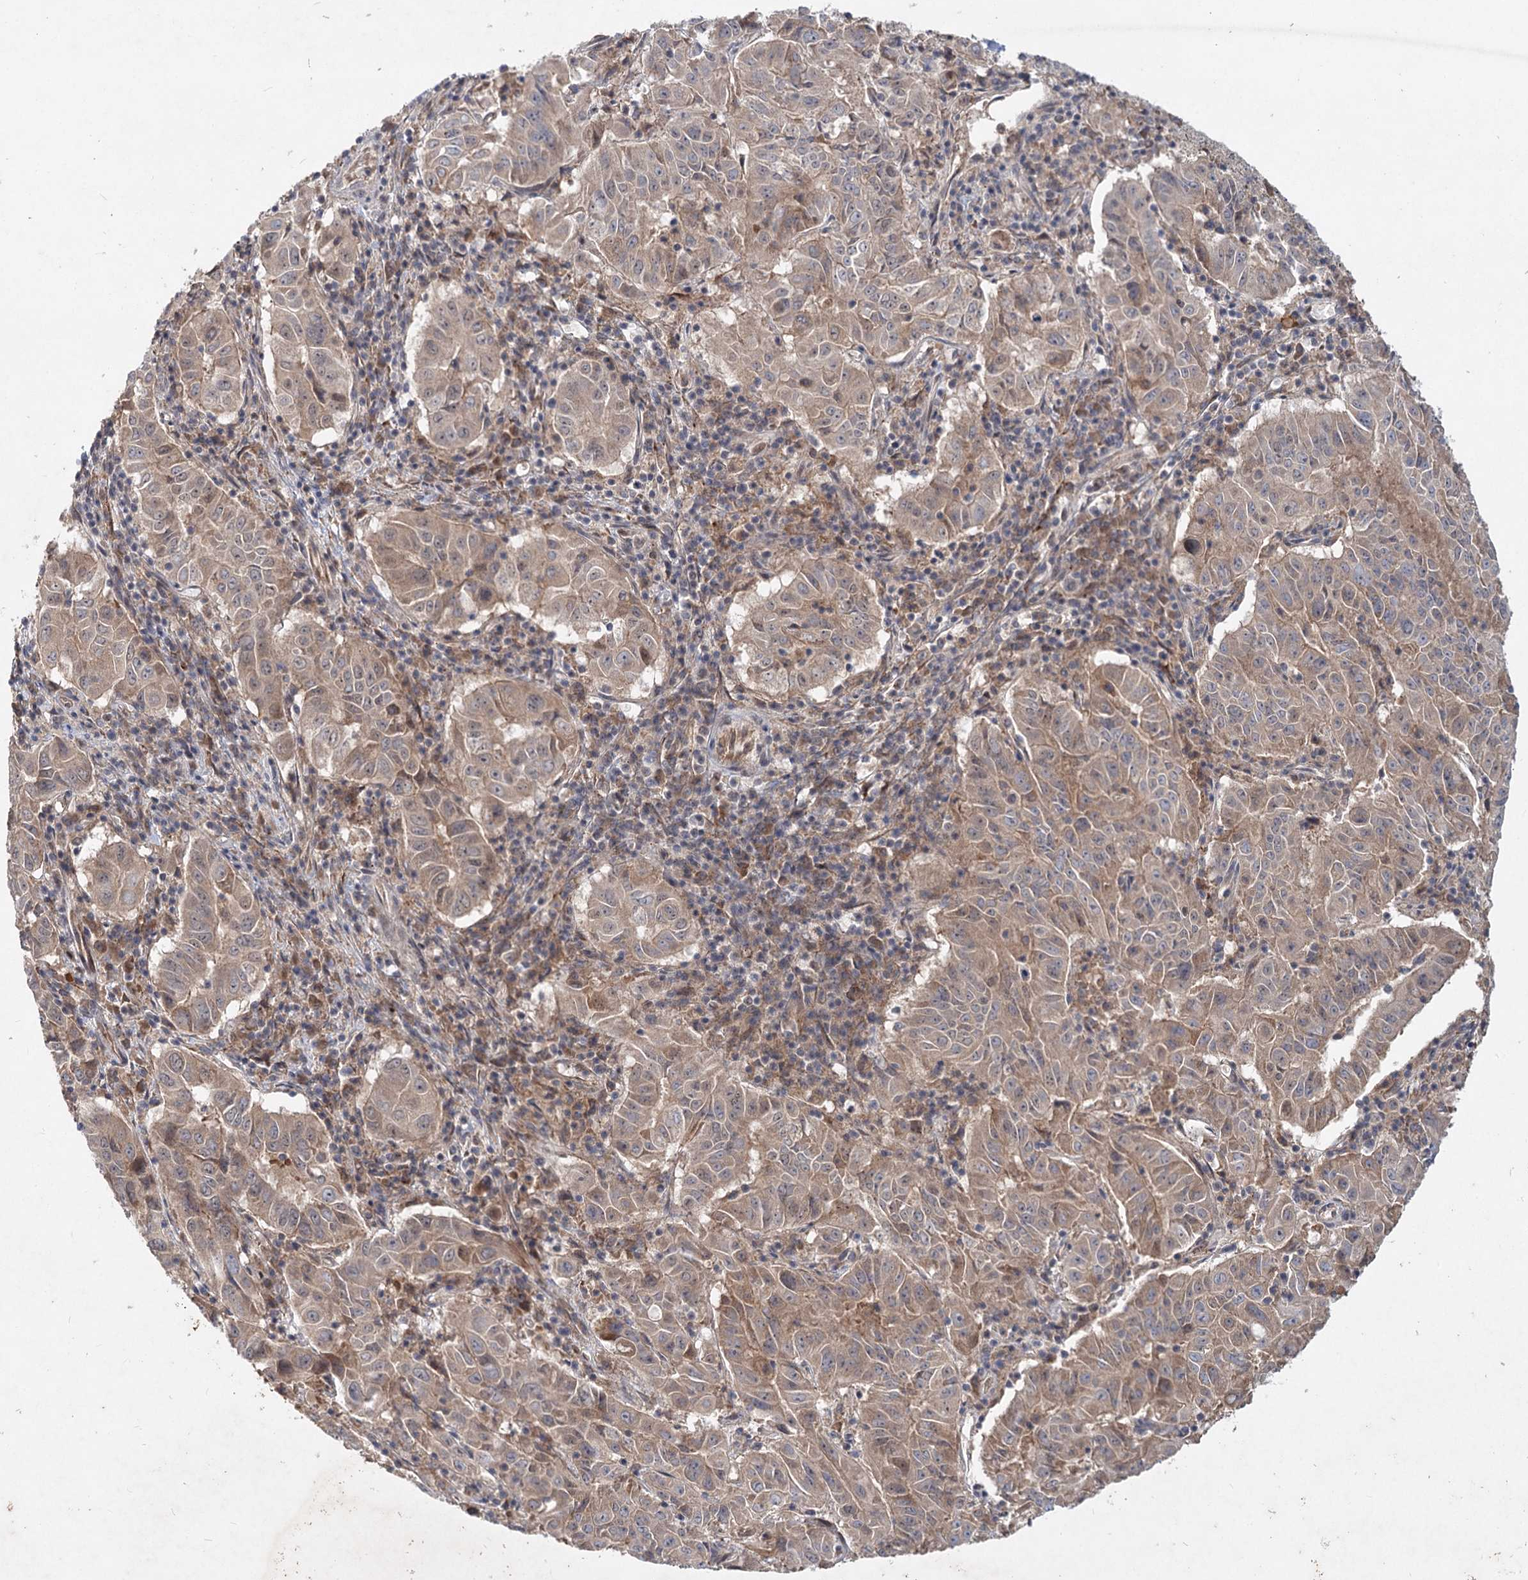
{"staining": {"intensity": "moderate", "quantity": "25%-75%", "location": "cytoplasmic/membranous"}, "tissue": "pancreatic cancer", "cell_type": "Tumor cells", "image_type": "cancer", "snomed": [{"axis": "morphology", "description": "Adenocarcinoma, NOS"}, {"axis": "topography", "description": "Pancreas"}], "caption": "High-magnification brightfield microscopy of pancreatic cancer stained with DAB (3,3'-diaminobenzidine) (brown) and counterstained with hematoxylin (blue). tumor cells exhibit moderate cytoplasmic/membranous staining is seen in approximately25%-75% of cells.", "gene": "AP3B1", "patient": {"sex": "male", "age": 63}}